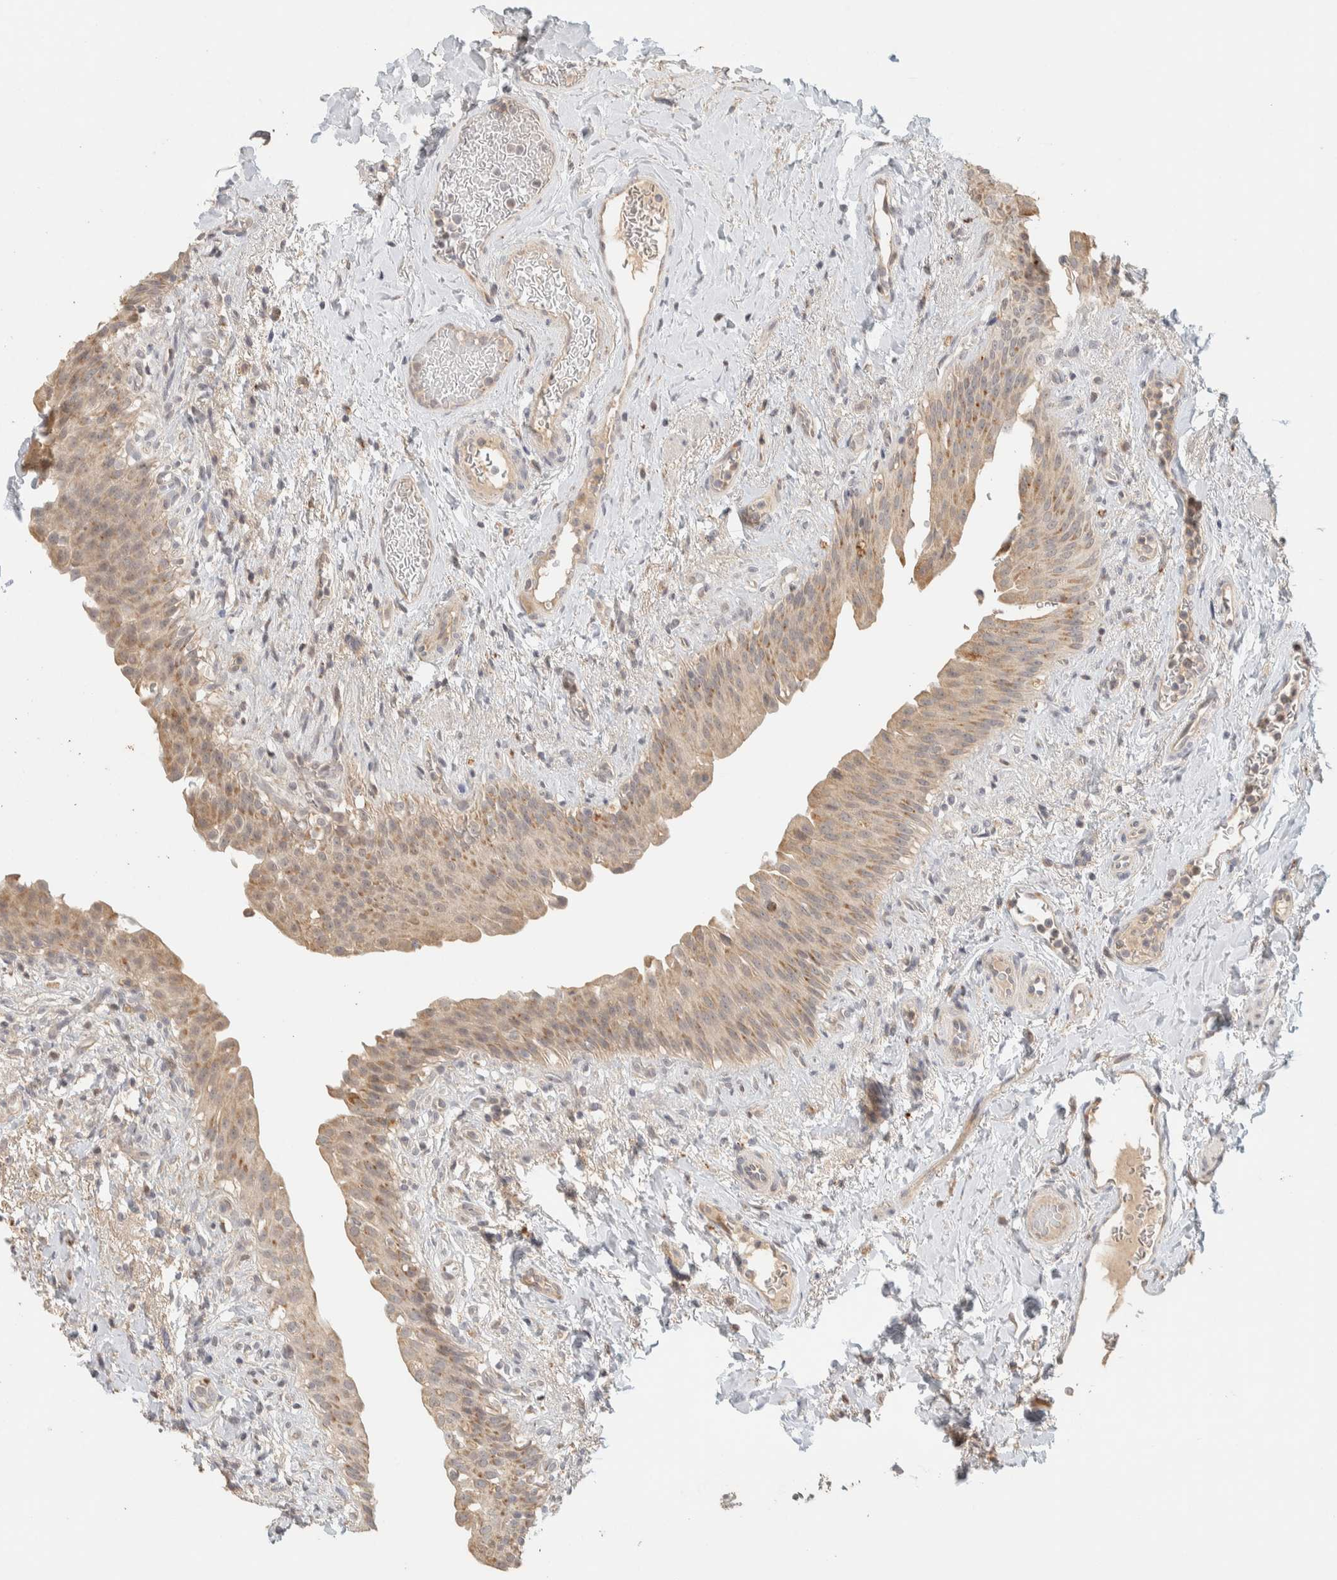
{"staining": {"intensity": "weak", "quantity": ">75%", "location": "cytoplasmic/membranous"}, "tissue": "urinary bladder", "cell_type": "Urothelial cells", "image_type": "normal", "snomed": [{"axis": "morphology", "description": "Normal tissue, NOS"}, {"axis": "topography", "description": "Urinary bladder"}], "caption": "The image shows immunohistochemical staining of unremarkable urinary bladder. There is weak cytoplasmic/membranous staining is identified in about >75% of urothelial cells.", "gene": "ITPA", "patient": {"sex": "female", "age": 60}}